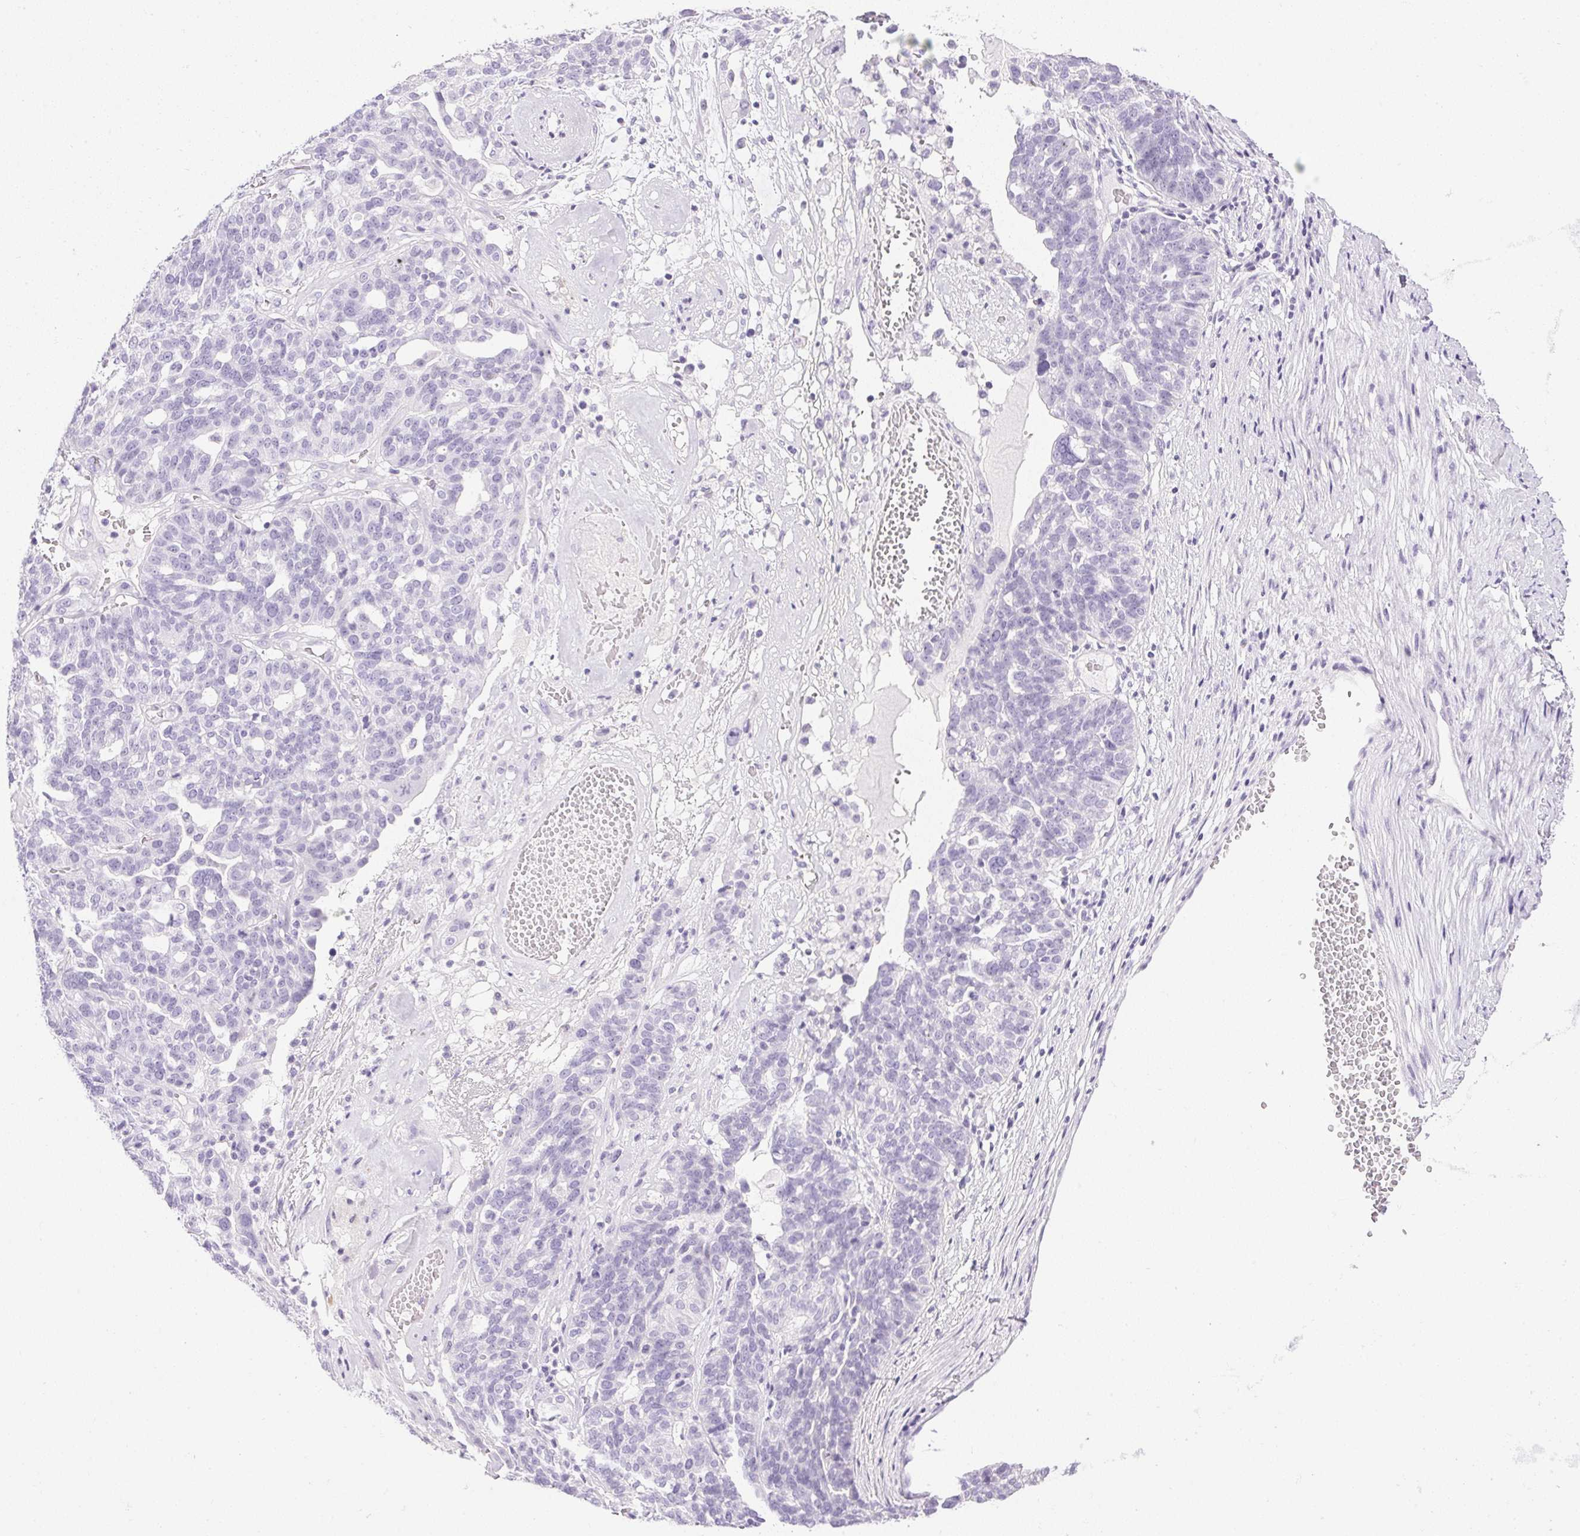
{"staining": {"intensity": "negative", "quantity": "none", "location": "none"}, "tissue": "ovarian cancer", "cell_type": "Tumor cells", "image_type": "cancer", "snomed": [{"axis": "morphology", "description": "Cystadenocarcinoma, serous, NOS"}, {"axis": "topography", "description": "Ovary"}], "caption": "Photomicrograph shows no significant protein expression in tumor cells of ovarian cancer (serous cystadenocarcinoma).", "gene": "CPB1", "patient": {"sex": "female", "age": 59}}